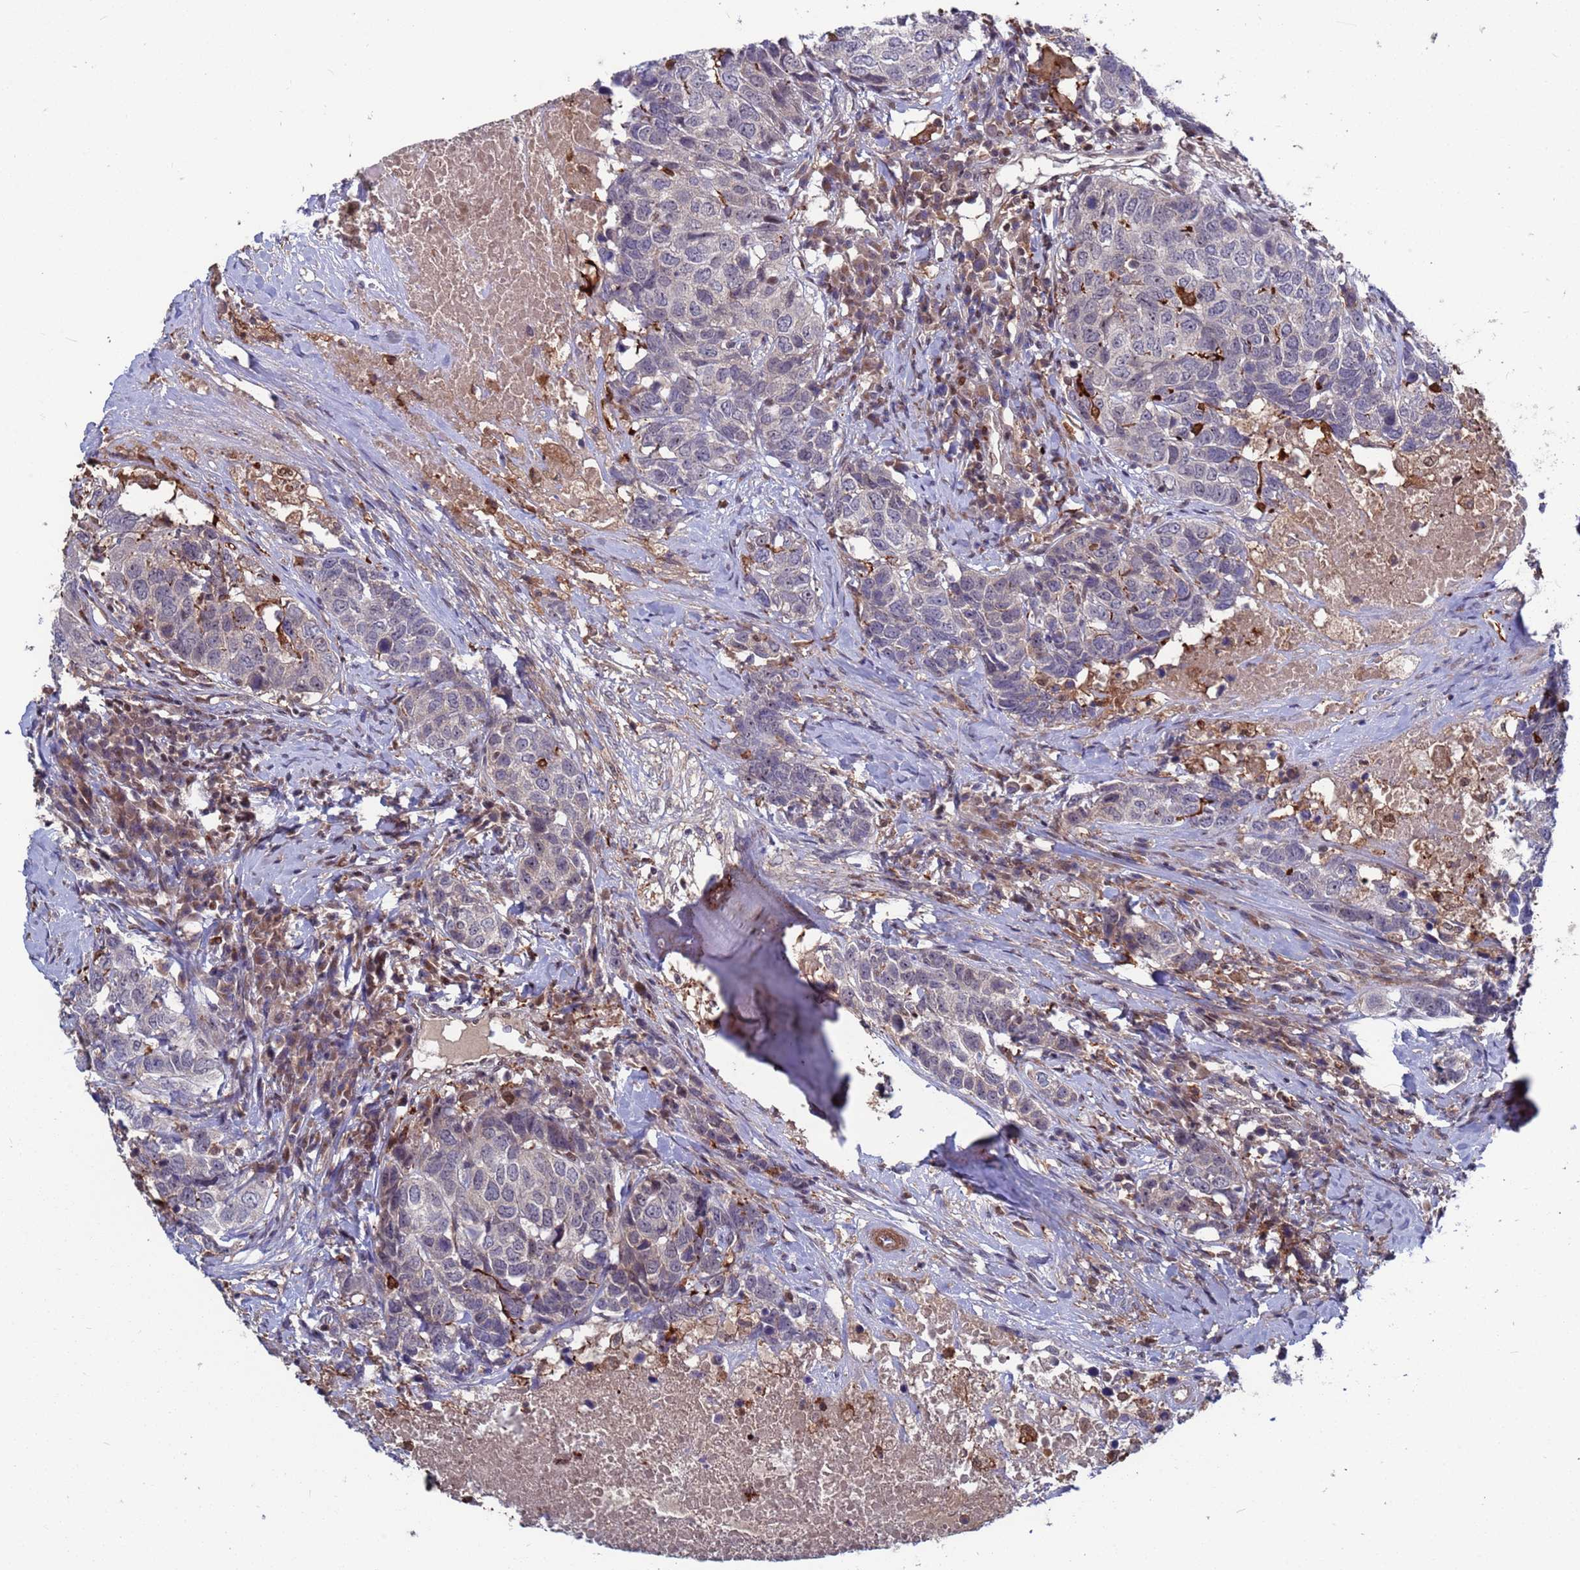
{"staining": {"intensity": "negative", "quantity": "none", "location": "none"}, "tissue": "head and neck cancer", "cell_type": "Tumor cells", "image_type": "cancer", "snomed": [{"axis": "morphology", "description": "Squamous cell carcinoma, NOS"}, {"axis": "topography", "description": "Head-Neck"}], "caption": "Tumor cells show no significant staining in squamous cell carcinoma (head and neck).", "gene": "TMBIM6", "patient": {"sex": "male", "age": 66}}